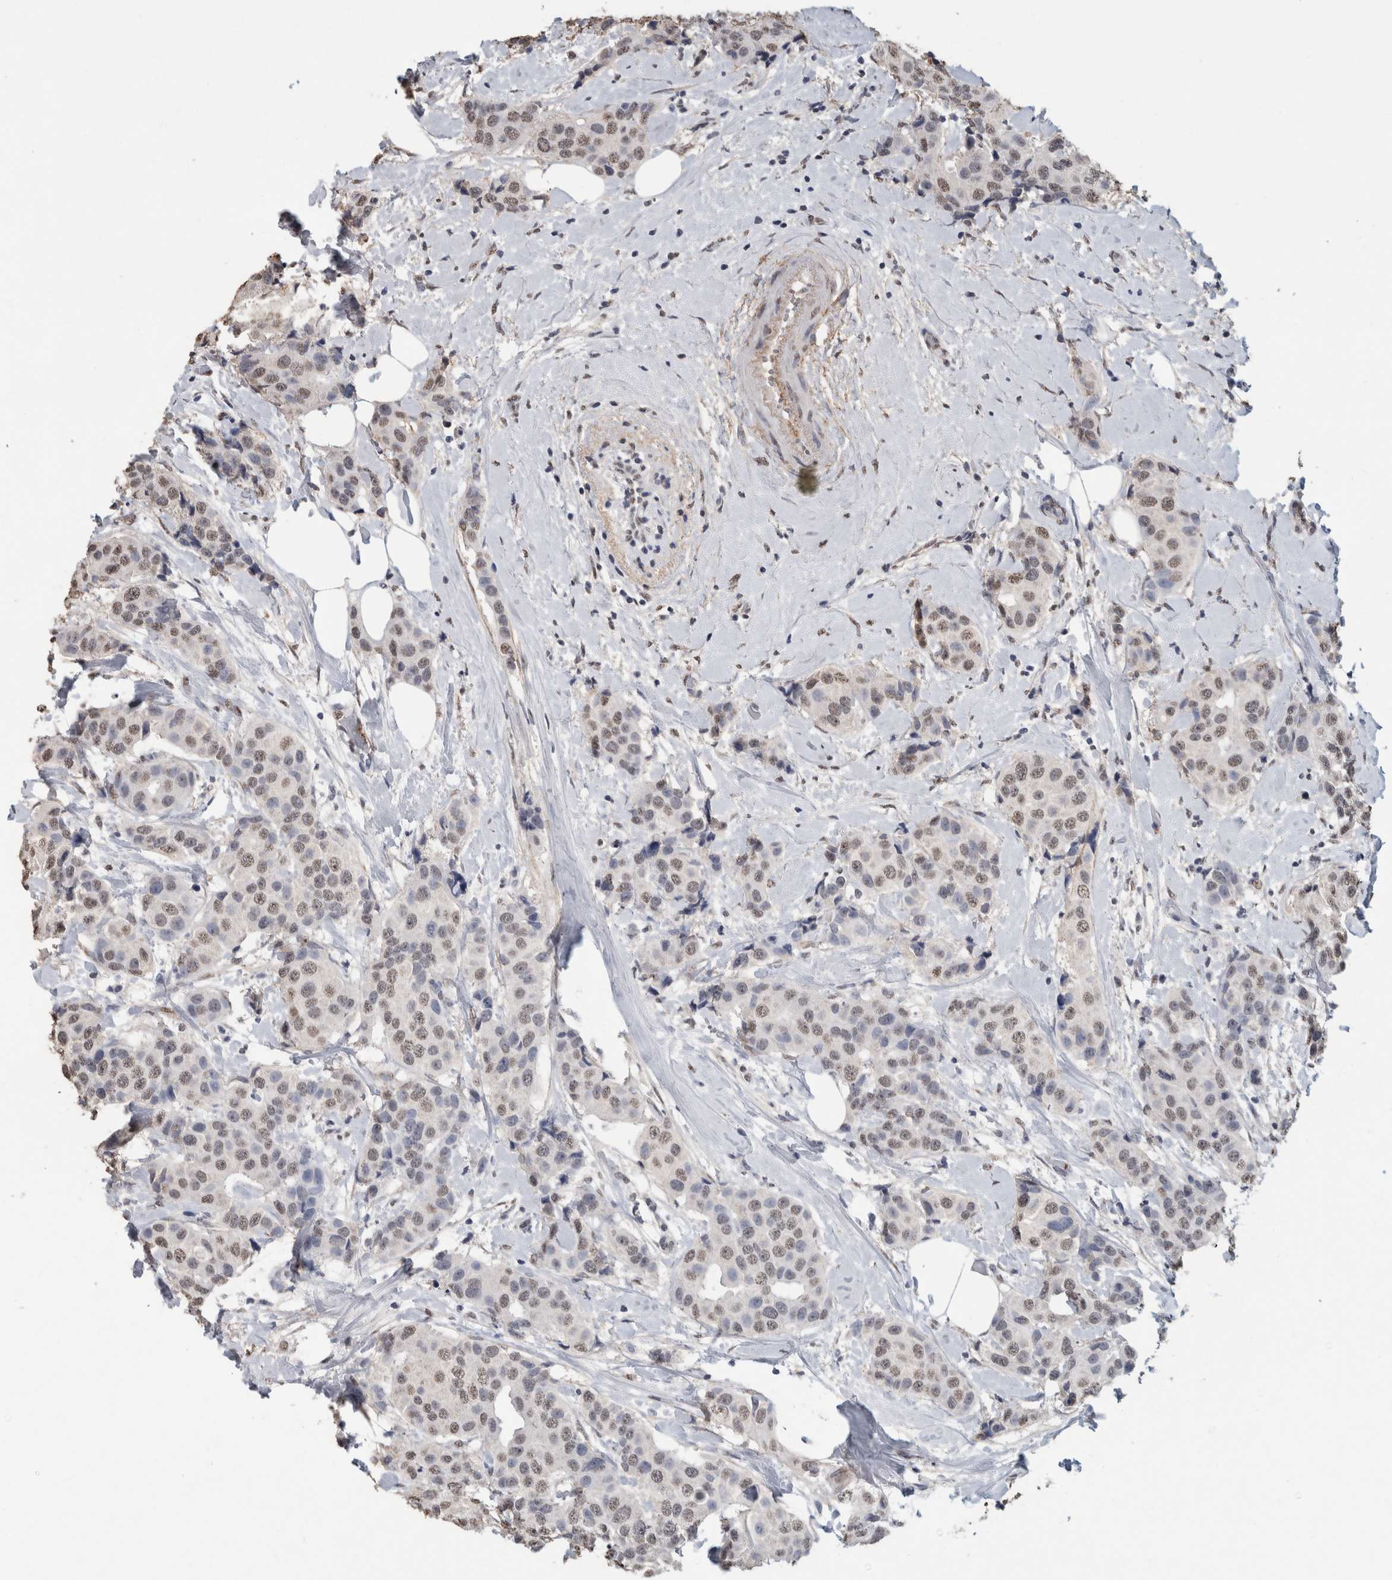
{"staining": {"intensity": "weak", "quantity": ">75%", "location": "nuclear"}, "tissue": "breast cancer", "cell_type": "Tumor cells", "image_type": "cancer", "snomed": [{"axis": "morphology", "description": "Normal tissue, NOS"}, {"axis": "morphology", "description": "Duct carcinoma"}, {"axis": "topography", "description": "Breast"}], "caption": "Brown immunohistochemical staining in human breast cancer (infiltrating ductal carcinoma) reveals weak nuclear expression in about >75% of tumor cells. The staining is performed using DAB brown chromogen to label protein expression. The nuclei are counter-stained blue using hematoxylin.", "gene": "LTBP1", "patient": {"sex": "female", "age": 39}}